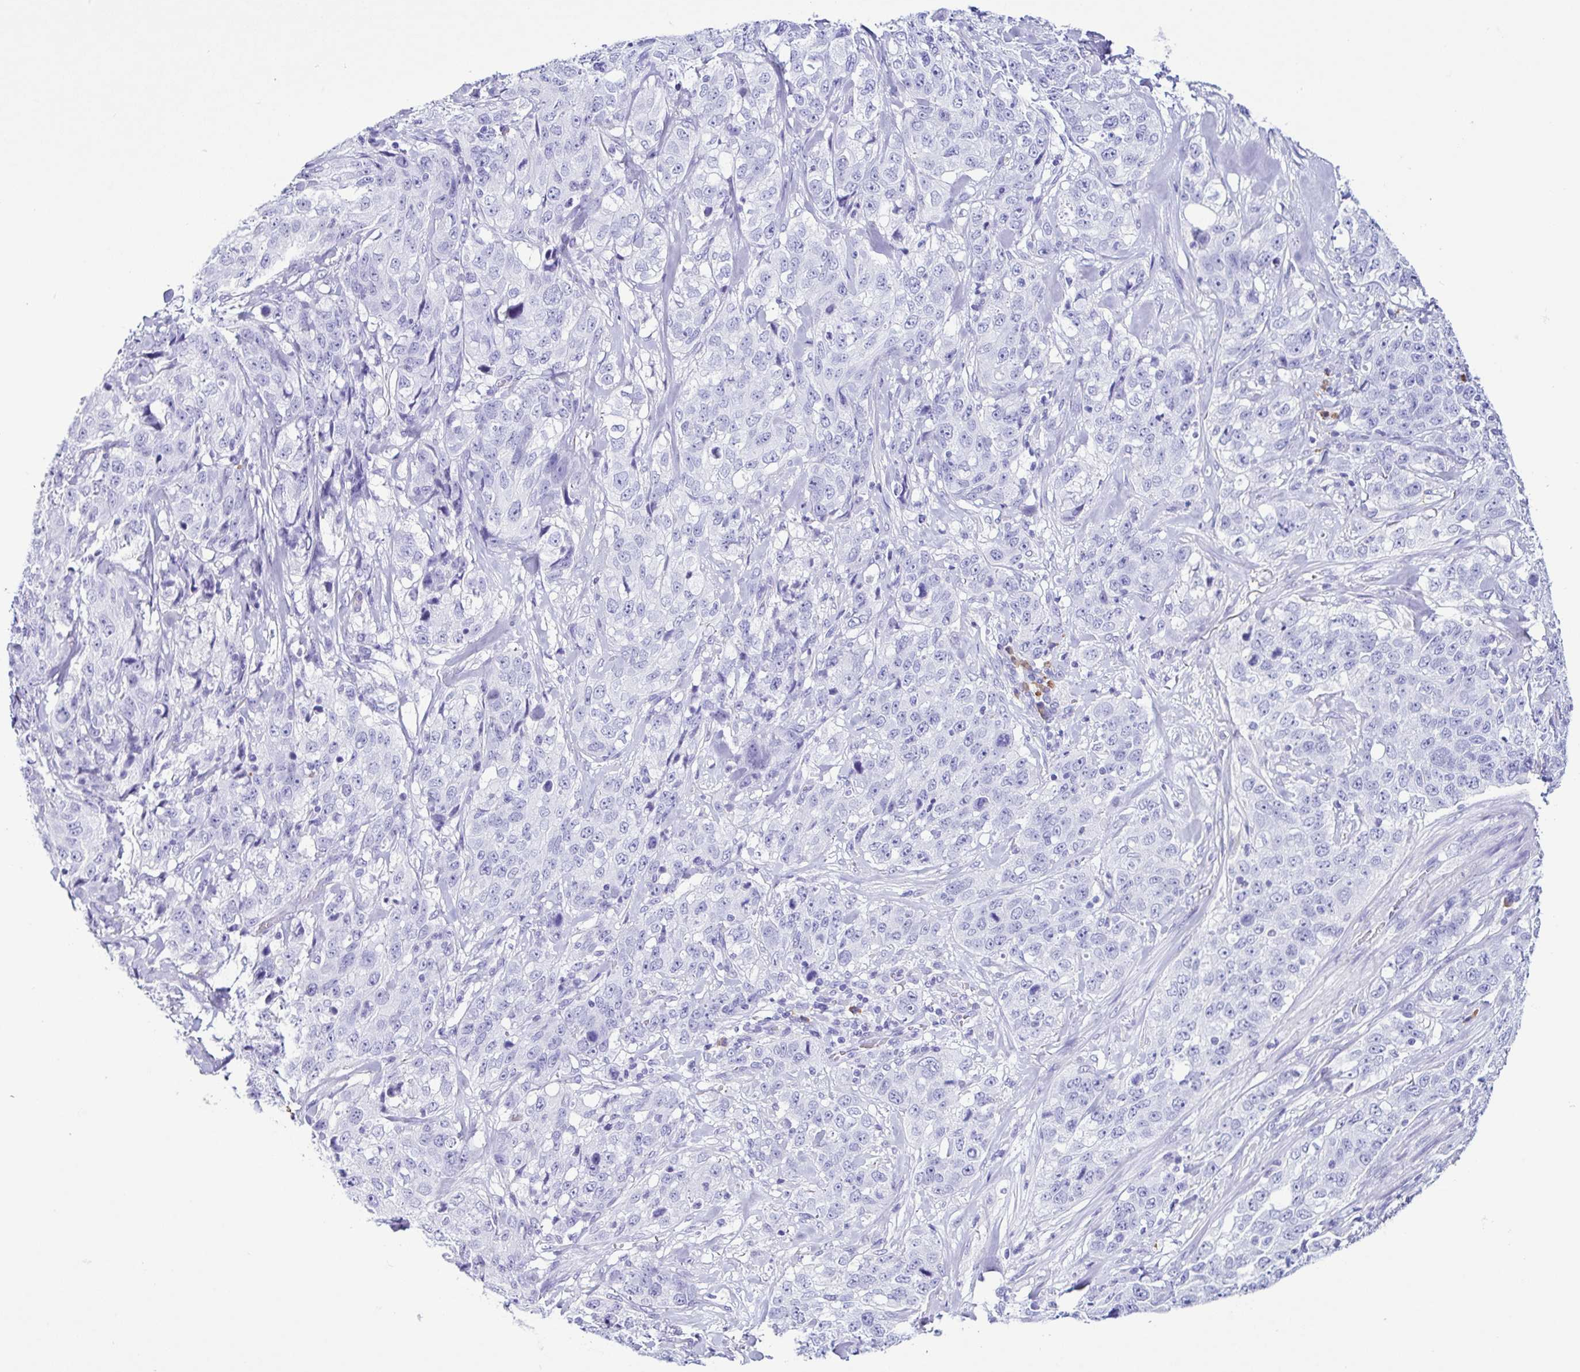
{"staining": {"intensity": "negative", "quantity": "none", "location": "none"}, "tissue": "stomach cancer", "cell_type": "Tumor cells", "image_type": "cancer", "snomed": [{"axis": "morphology", "description": "Adenocarcinoma, NOS"}, {"axis": "topography", "description": "Stomach"}], "caption": "IHC photomicrograph of adenocarcinoma (stomach) stained for a protein (brown), which exhibits no positivity in tumor cells.", "gene": "PIGF", "patient": {"sex": "male", "age": 48}}